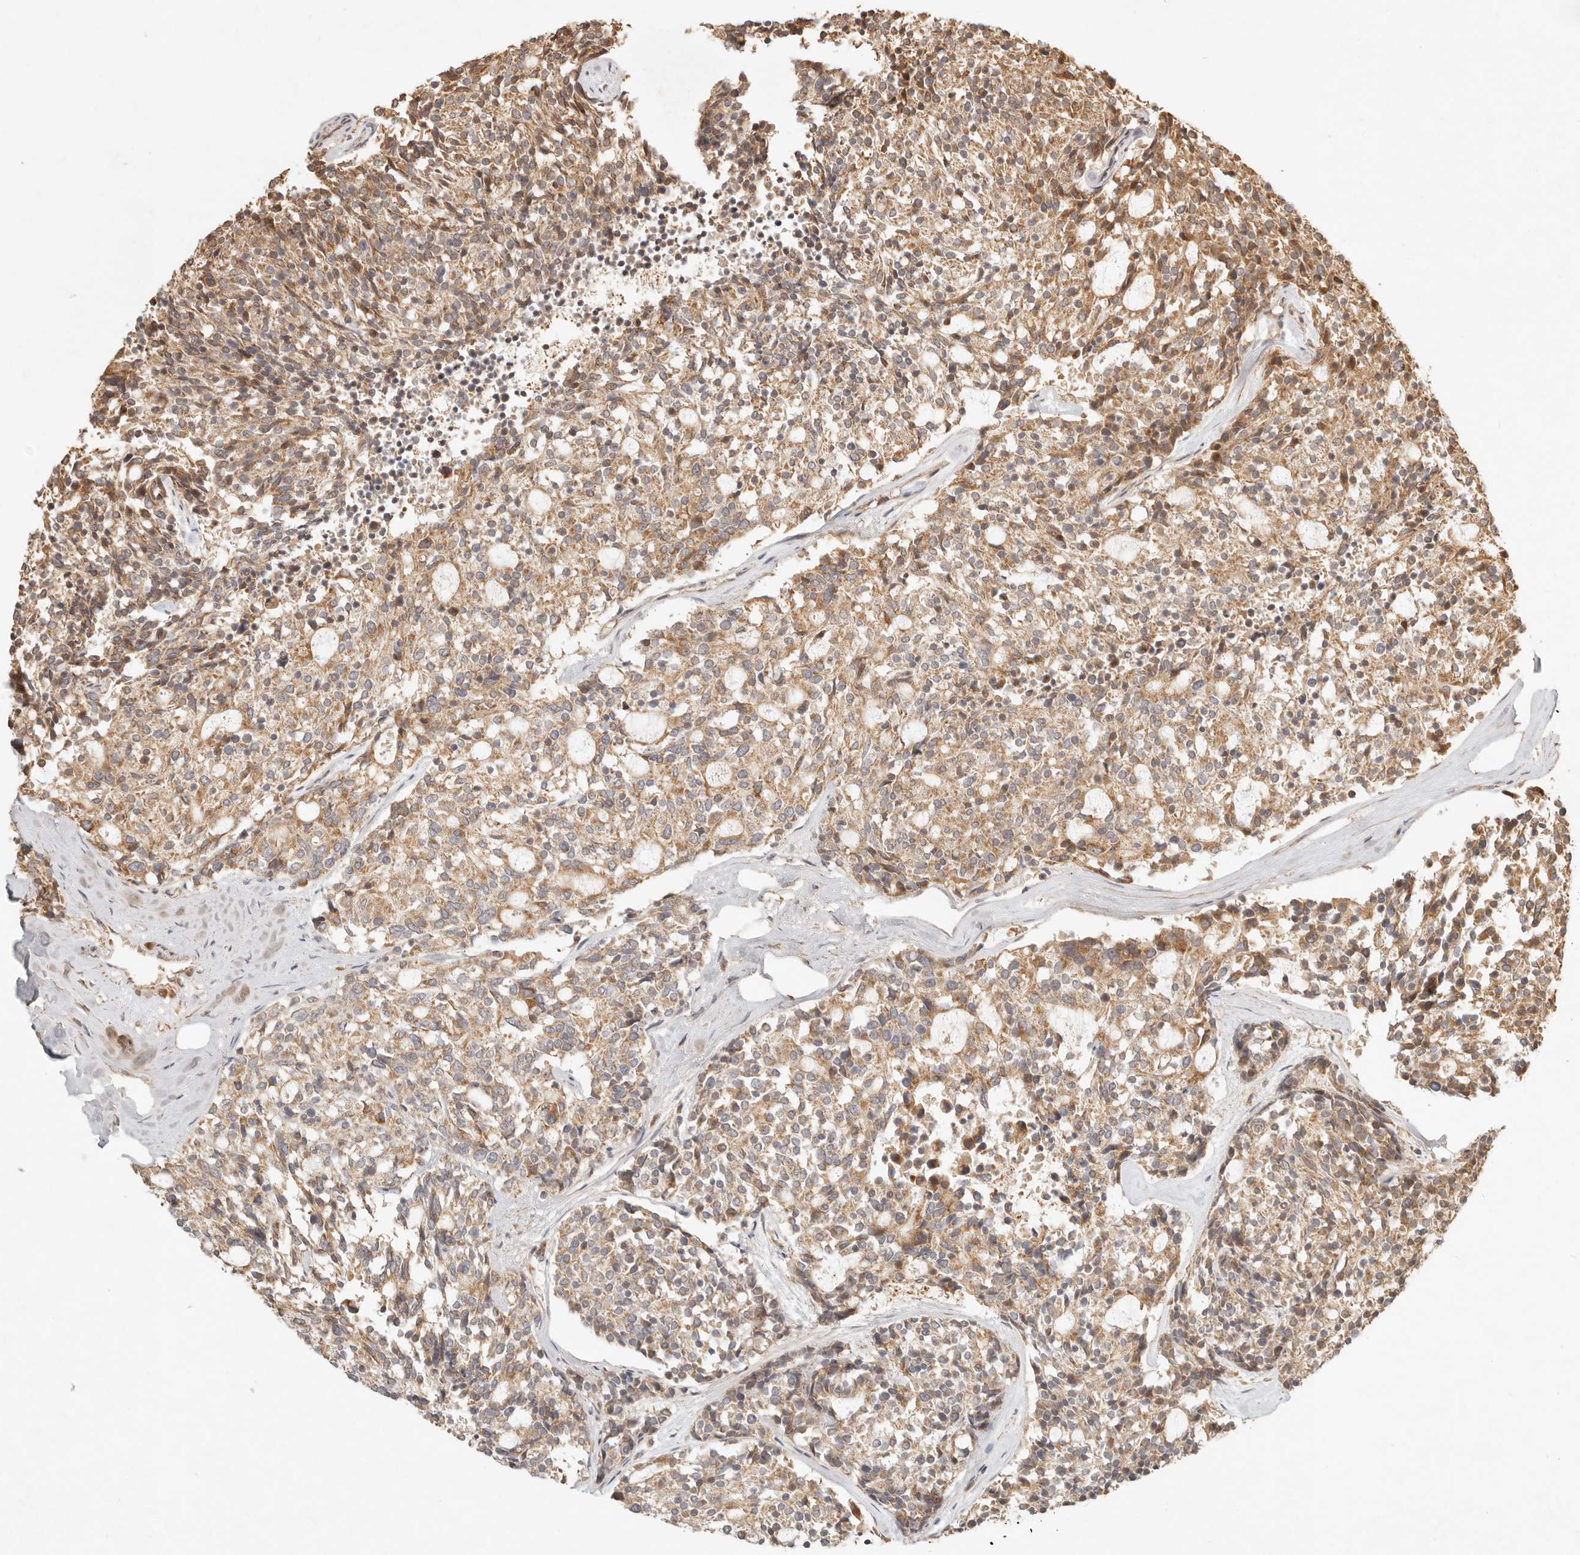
{"staining": {"intensity": "moderate", "quantity": ">75%", "location": "cytoplasmic/membranous"}, "tissue": "carcinoid", "cell_type": "Tumor cells", "image_type": "cancer", "snomed": [{"axis": "morphology", "description": "Carcinoid, malignant, NOS"}, {"axis": "topography", "description": "Pancreas"}], "caption": "Immunohistochemical staining of human carcinoid (malignant) reveals moderate cytoplasmic/membranous protein staining in approximately >75% of tumor cells. The staining is performed using DAB (3,3'-diaminobenzidine) brown chromogen to label protein expression. The nuclei are counter-stained blue using hematoxylin.", "gene": "CLEC4C", "patient": {"sex": "female", "age": 54}}